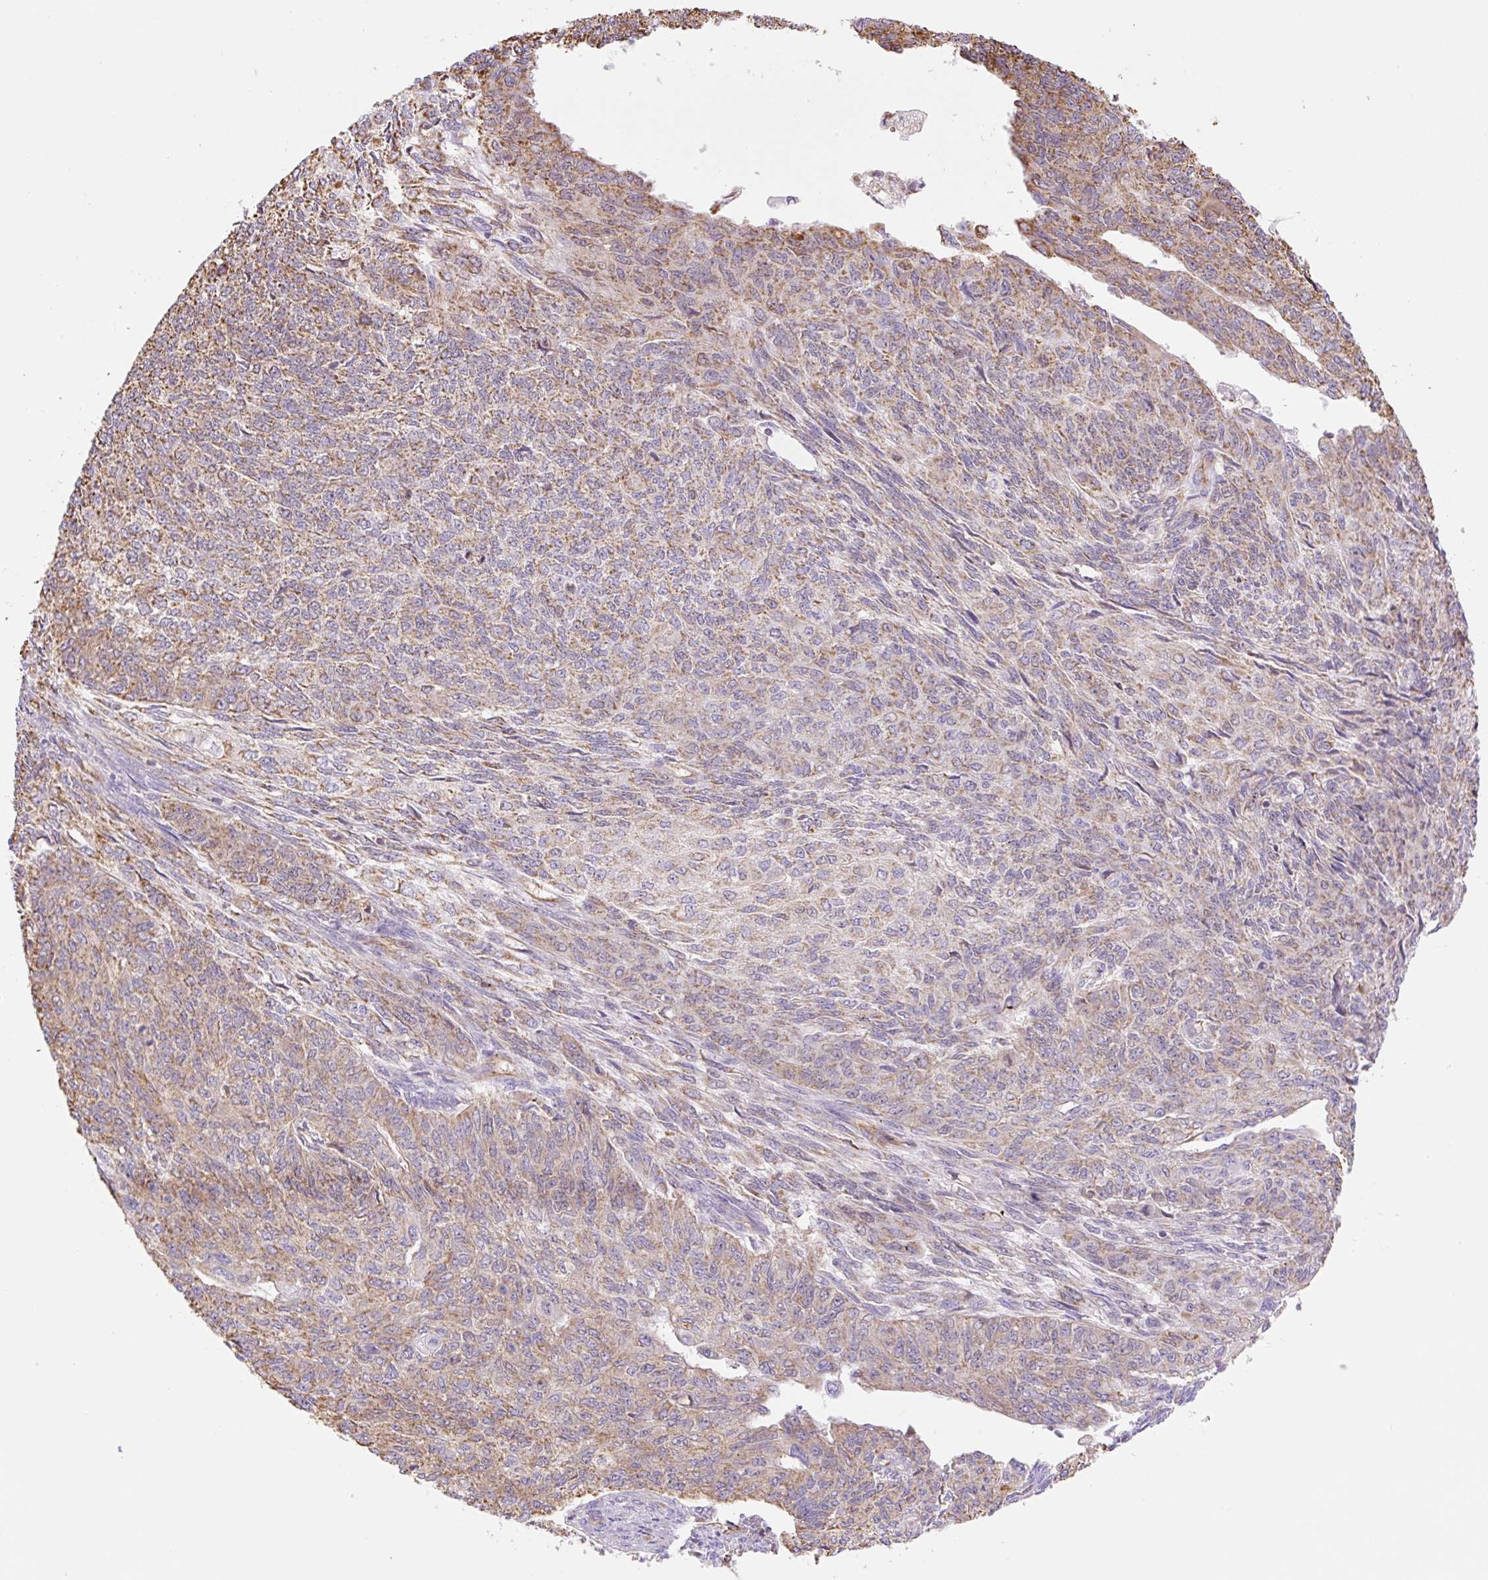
{"staining": {"intensity": "moderate", "quantity": ">75%", "location": "cytoplasmic/membranous"}, "tissue": "endometrial cancer", "cell_type": "Tumor cells", "image_type": "cancer", "snomed": [{"axis": "morphology", "description": "Adenocarcinoma, NOS"}, {"axis": "topography", "description": "Endometrium"}], "caption": "Immunohistochemical staining of human endometrial cancer demonstrates medium levels of moderate cytoplasmic/membranous protein staining in approximately >75% of tumor cells.", "gene": "ESAM", "patient": {"sex": "female", "age": 32}}